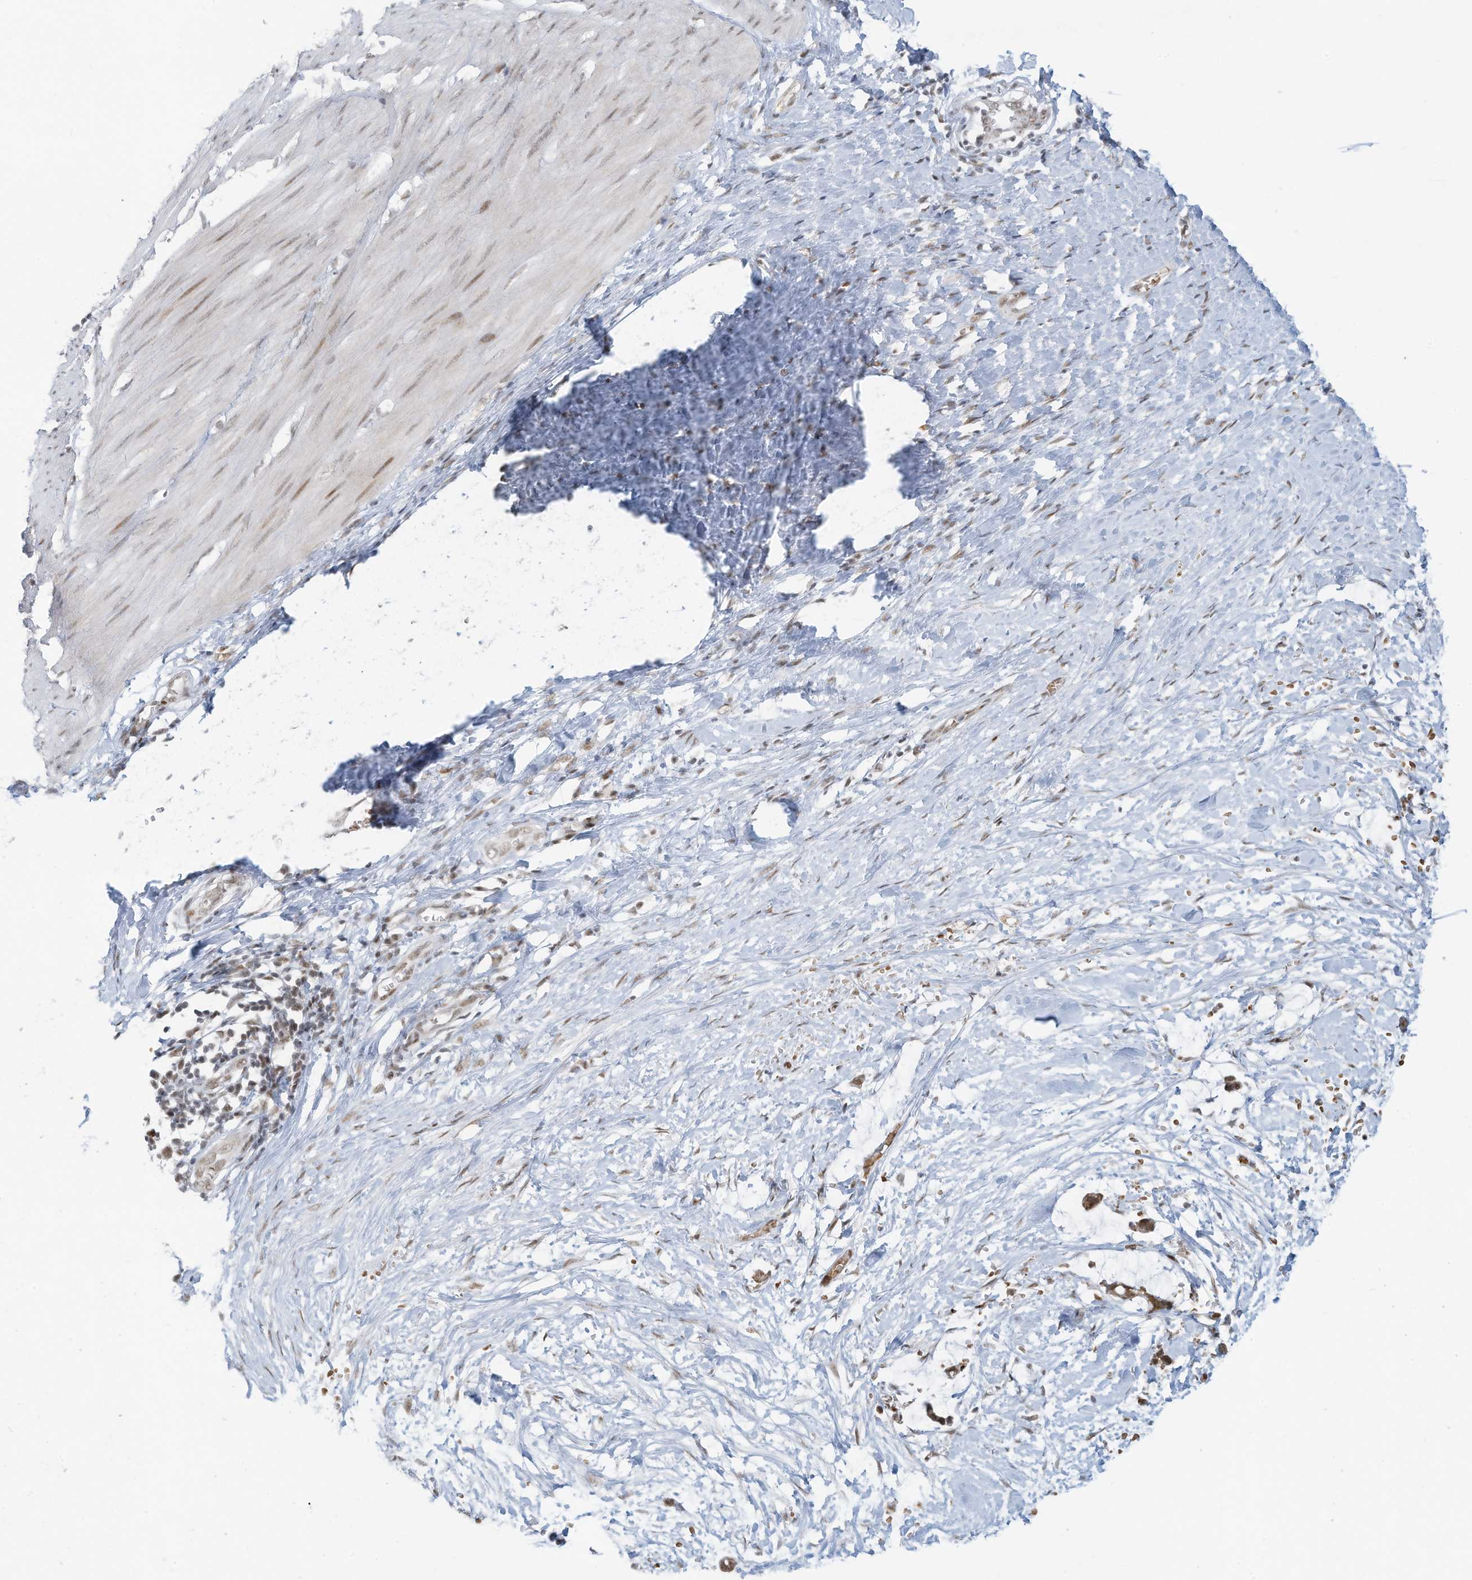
{"staining": {"intensity": "weak", "quantity": ">75%", "location": "nuclear"}, "tissue": "smooth muscle", "cell_type": "Smooth muscle cells", "image_type": "normal", "snomed": [{"axis": "morphology", "description": "Normal tissue, NOS"}, {"axis": "morphology", "description": "Adenocarcinoma, NOS"}, {"axis": "topography", "description": "Colon"}, {"axis": "topography", "description": "Peripheral nerve tissue"}], "caption": "DAB (3,3'-diaminobenzidine) immunohistochemical staining of normal human smooth muscle shows weak nuclear protein staining in approximately >75% of smooth muscle cells. The staining was performed using DAB (3,3'-diaminobenzidine) to visualize the protein expression in brown, while the nuclei were stained in blue with hematoxylin (Magnification: 20x).", "gene": "ECT2L", "patient": {"sex": "male", "age": 14}}